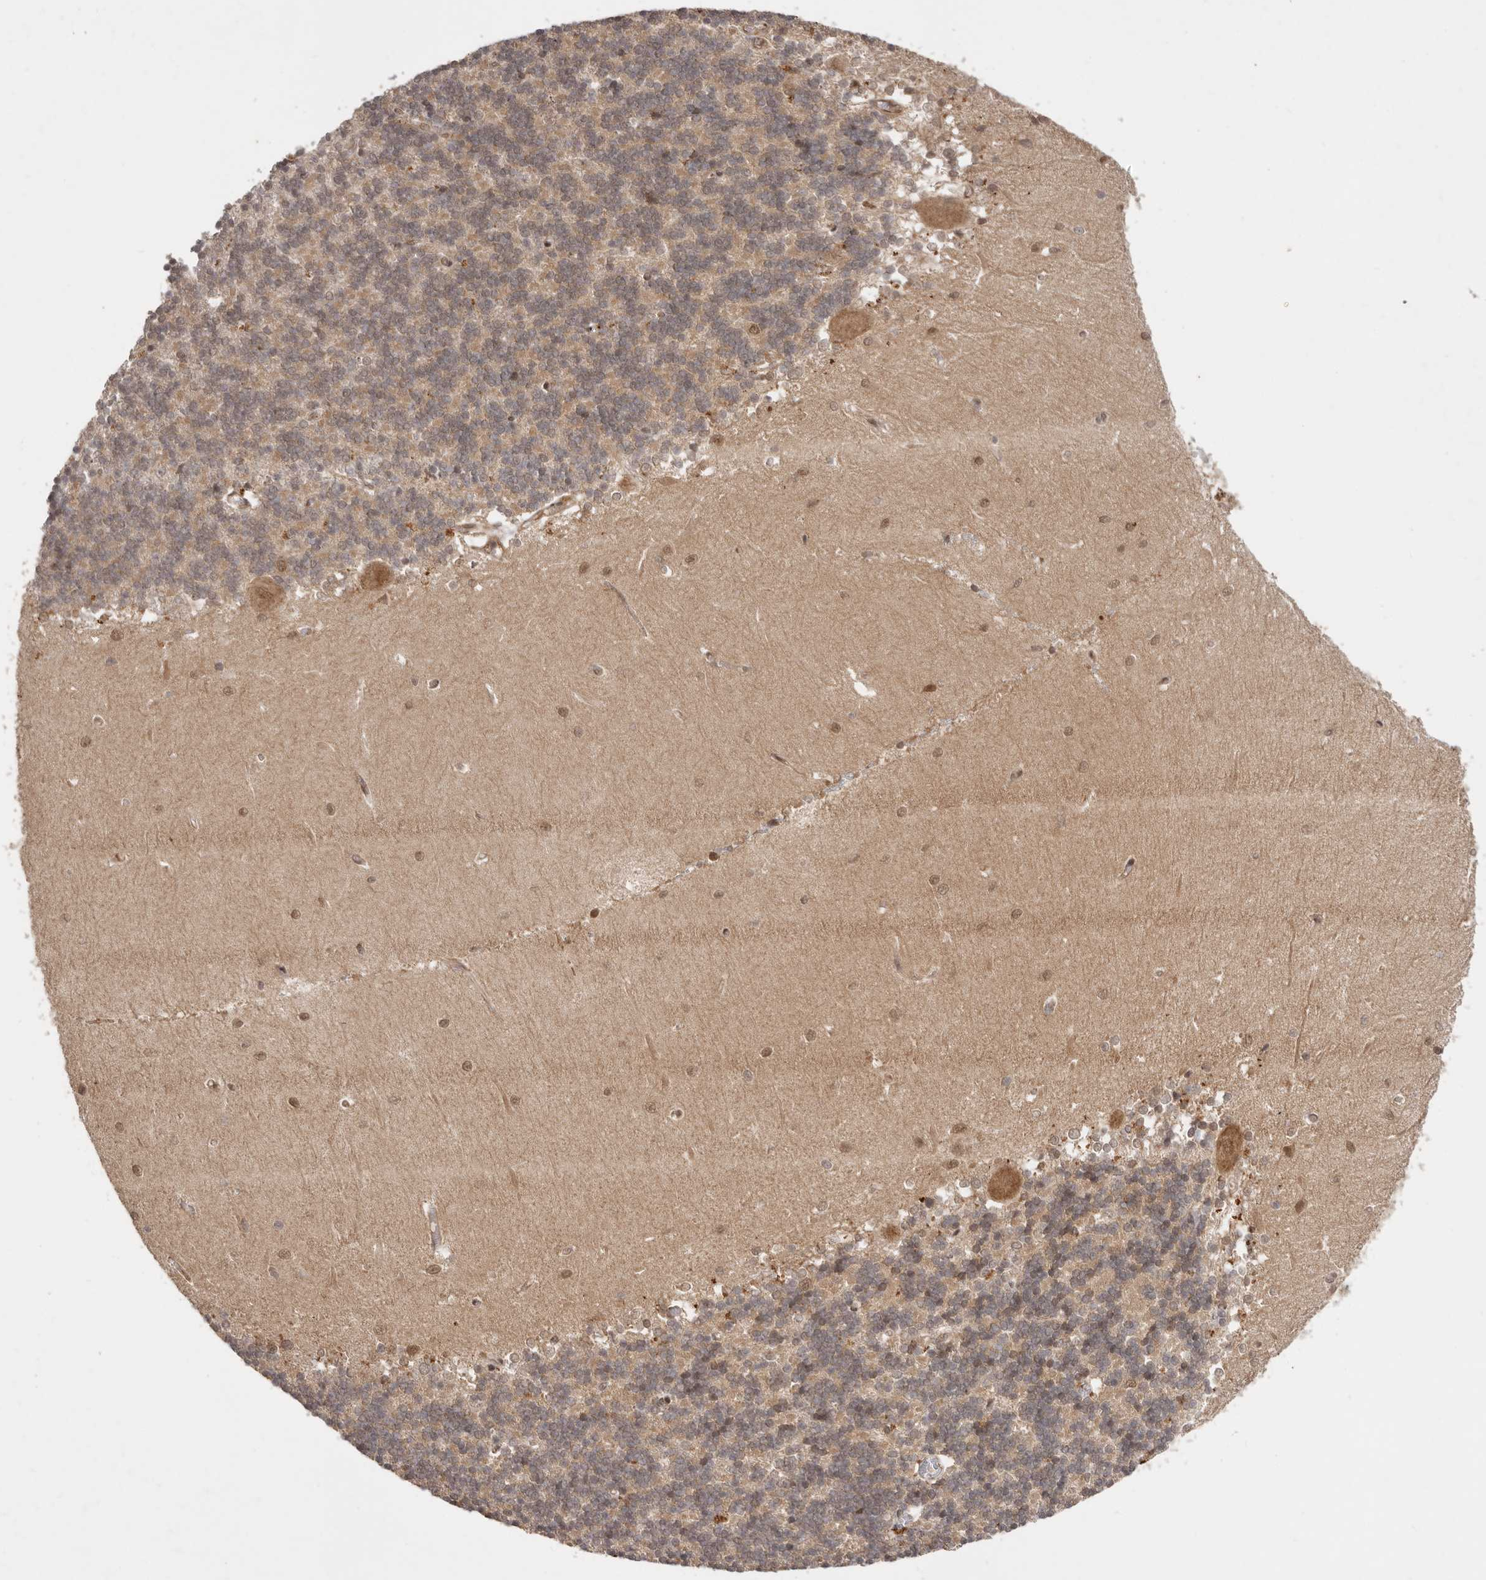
{"staining": {"intensity": "weak", "quantity": ">75%", "location": "cytoplasmic/membranous,nuclear"}, "tissue": "cerebellum", "cell_type": "Cells in granular layer", "image_type": "normal", "snomed": [{"axis": "morphology", "description": "Normal tissue, NOS"}, {"axis": "topography", "description": "Cerebellum"}], "caption": "Immunohistochemistry image of normal cerebellum: human cerebellum stained using immunohistochemistry (IHC) shows low levels of weak protein expression localized specifically in the cytoplasmic/membranous,nuclear of cells in granular layer, appearing as a cytoplasmic/membranous,nuclear brown color.", "gene": "TARS2", "patient": {"sex": "male", "age": 37}}